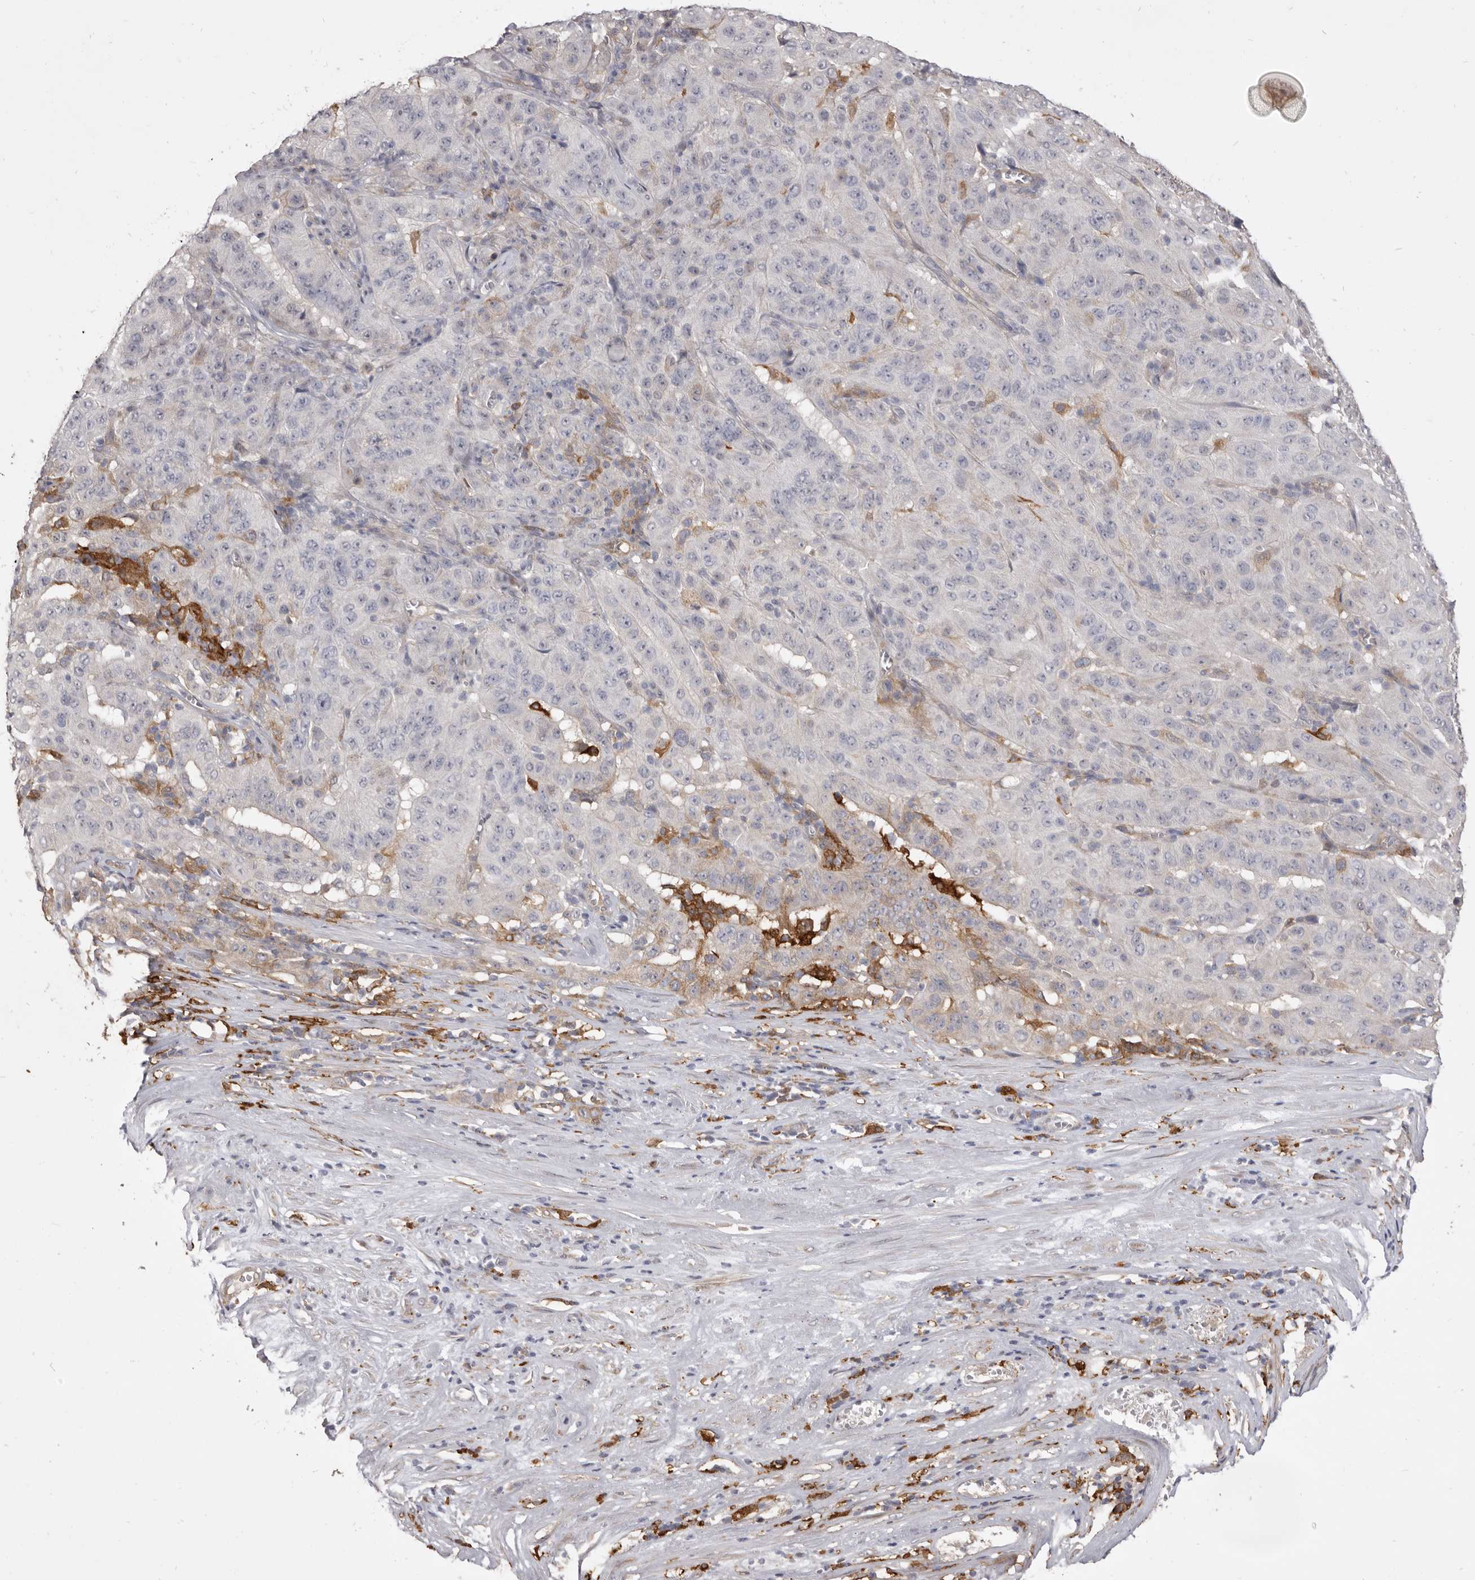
{"staining": {"intensity": "negative", "quantity": "none", "location": "none"}, "tissue": "pancreatic cancer", "cell_type": "Tumor cells", "image_type": "cancer", "snomed": [{"axis": "morphology", "description": "Adenocarcinoma, NOS"}, {"axis": "topography", "description": "Pancreas"}], "caption": "Photomicrograph shows no protein staining in tumor cells of adenocarcinoma (pancreatic) tissue.", "gene": "VPS45", "patient": {"sex": "male", "age": 63}}